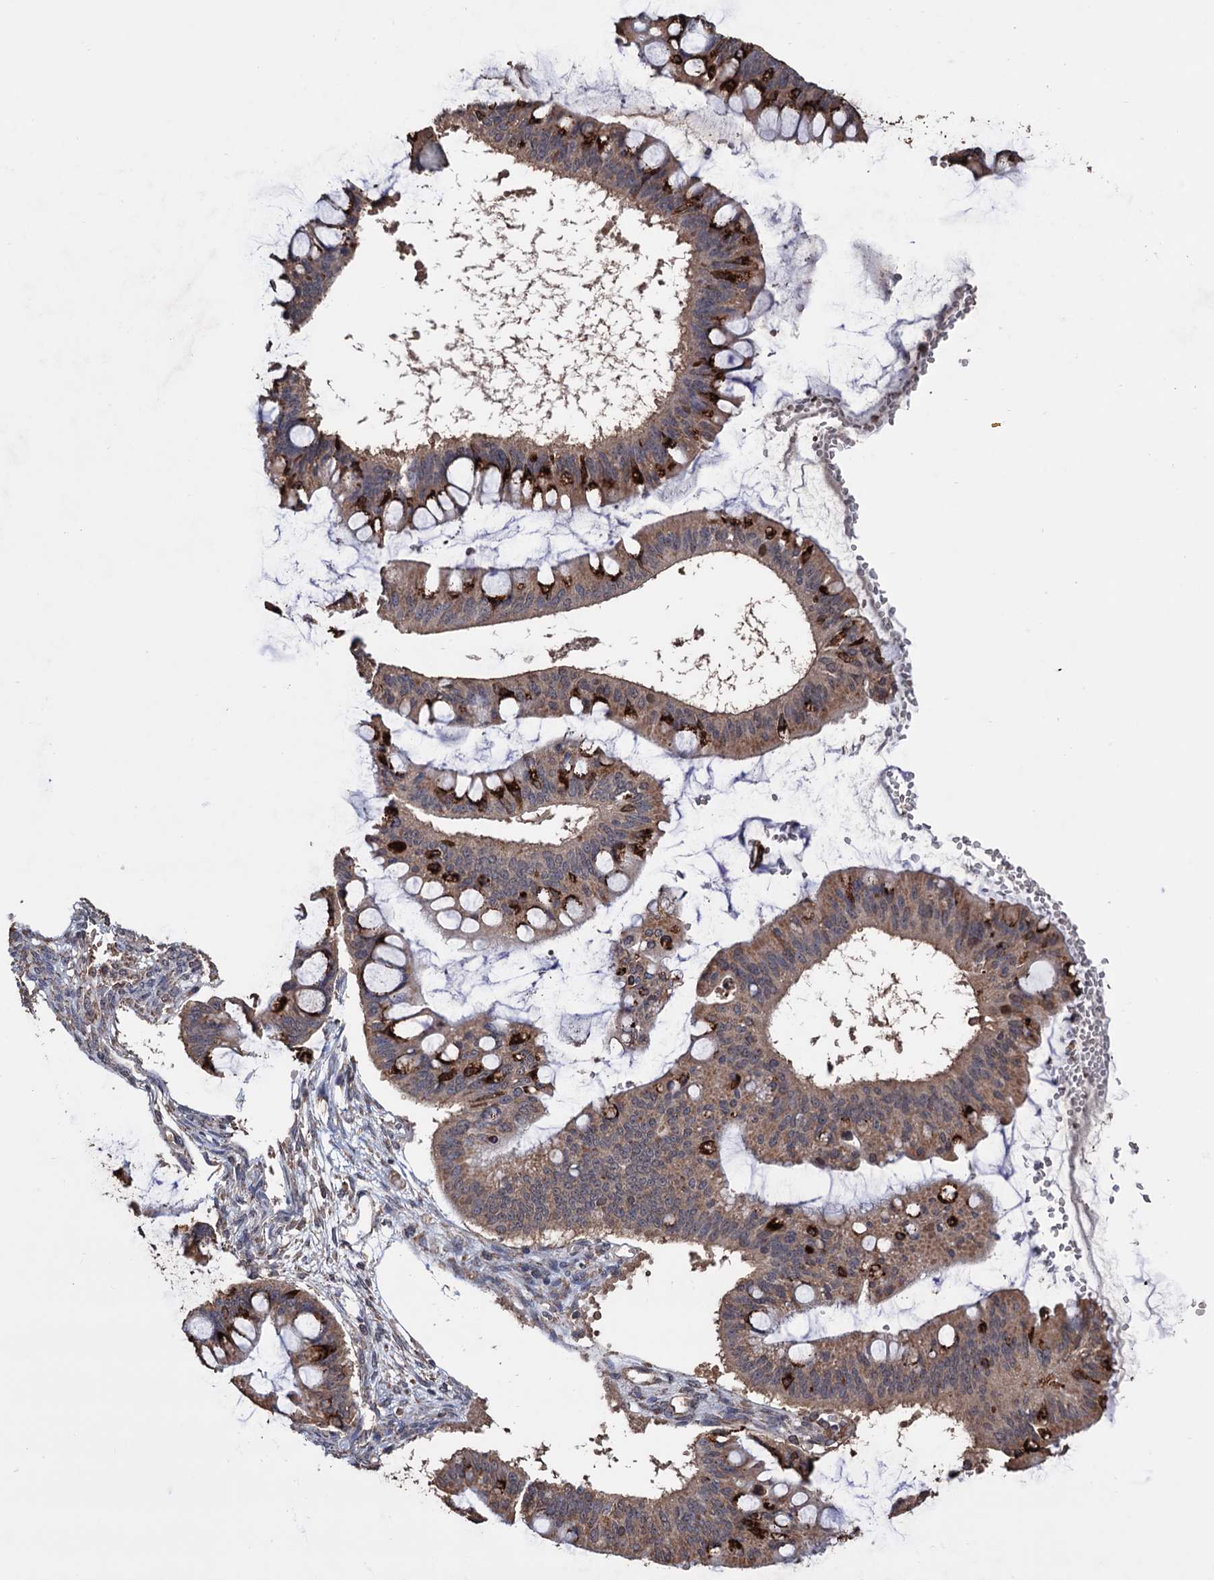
{"staining": {"intensity": "moderate", "quantity": "25%-75%", "location": "cytoplasmic/membranous"}, "tissue": "ovarian cancer", "cell_type": "Tumor cells", "image_type": "cancer", "snomed": [{"axis": "morphology", "description": "Cystadenocarcinoma, mucinous, NOS"}, {"axis": "topography", "description": "Ovary"}], "caption": "The micrograph demonstrates staining of ovarian cancer, revealing moderate cytoplasmic/membranous protein positivity (brown color) within tumor cells. (brown staining indicates protein expression, while blue staining denotes nuclei).", "gene": "TBC1D12", "patient": {"sex": "female", "age": 73}}